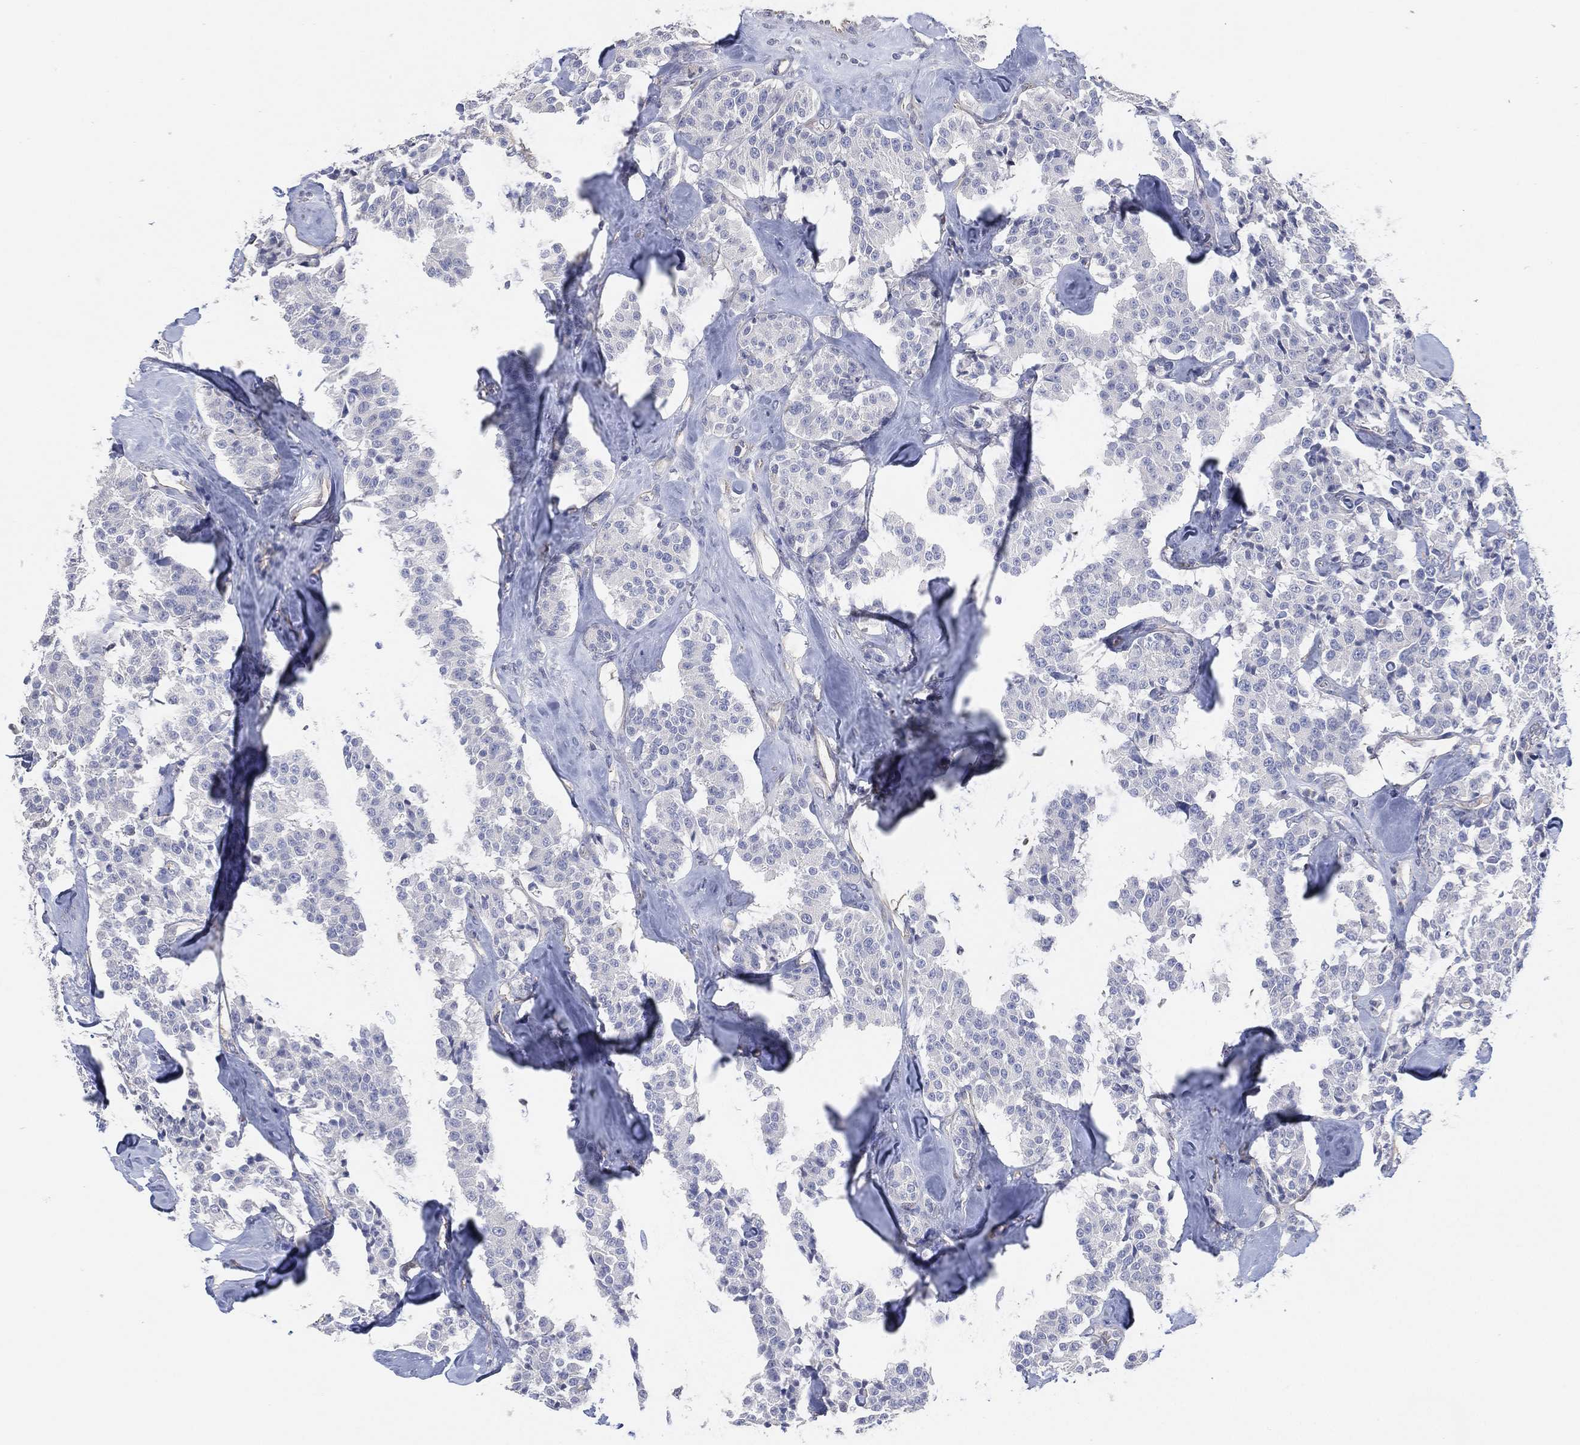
{"staining": {"intensity": "negative", "quantity": "none", "location": "none"}, "tissue": "carcinoid", "cell_type": "Tumor cells", "image_type": "cancer", "snomed": [{"axis": "morphology", "description": "Carcinoid, malignant, NOS"}, {"axis": "topography", "description": "Pancreas"}], "caption": "This is an immunohistochemistry (IHC) histopathology image of human carcinoid. There is no positivity in tumor cells.", "gene": "CFTR", "patient": {"sex": "male", "age": 41}}